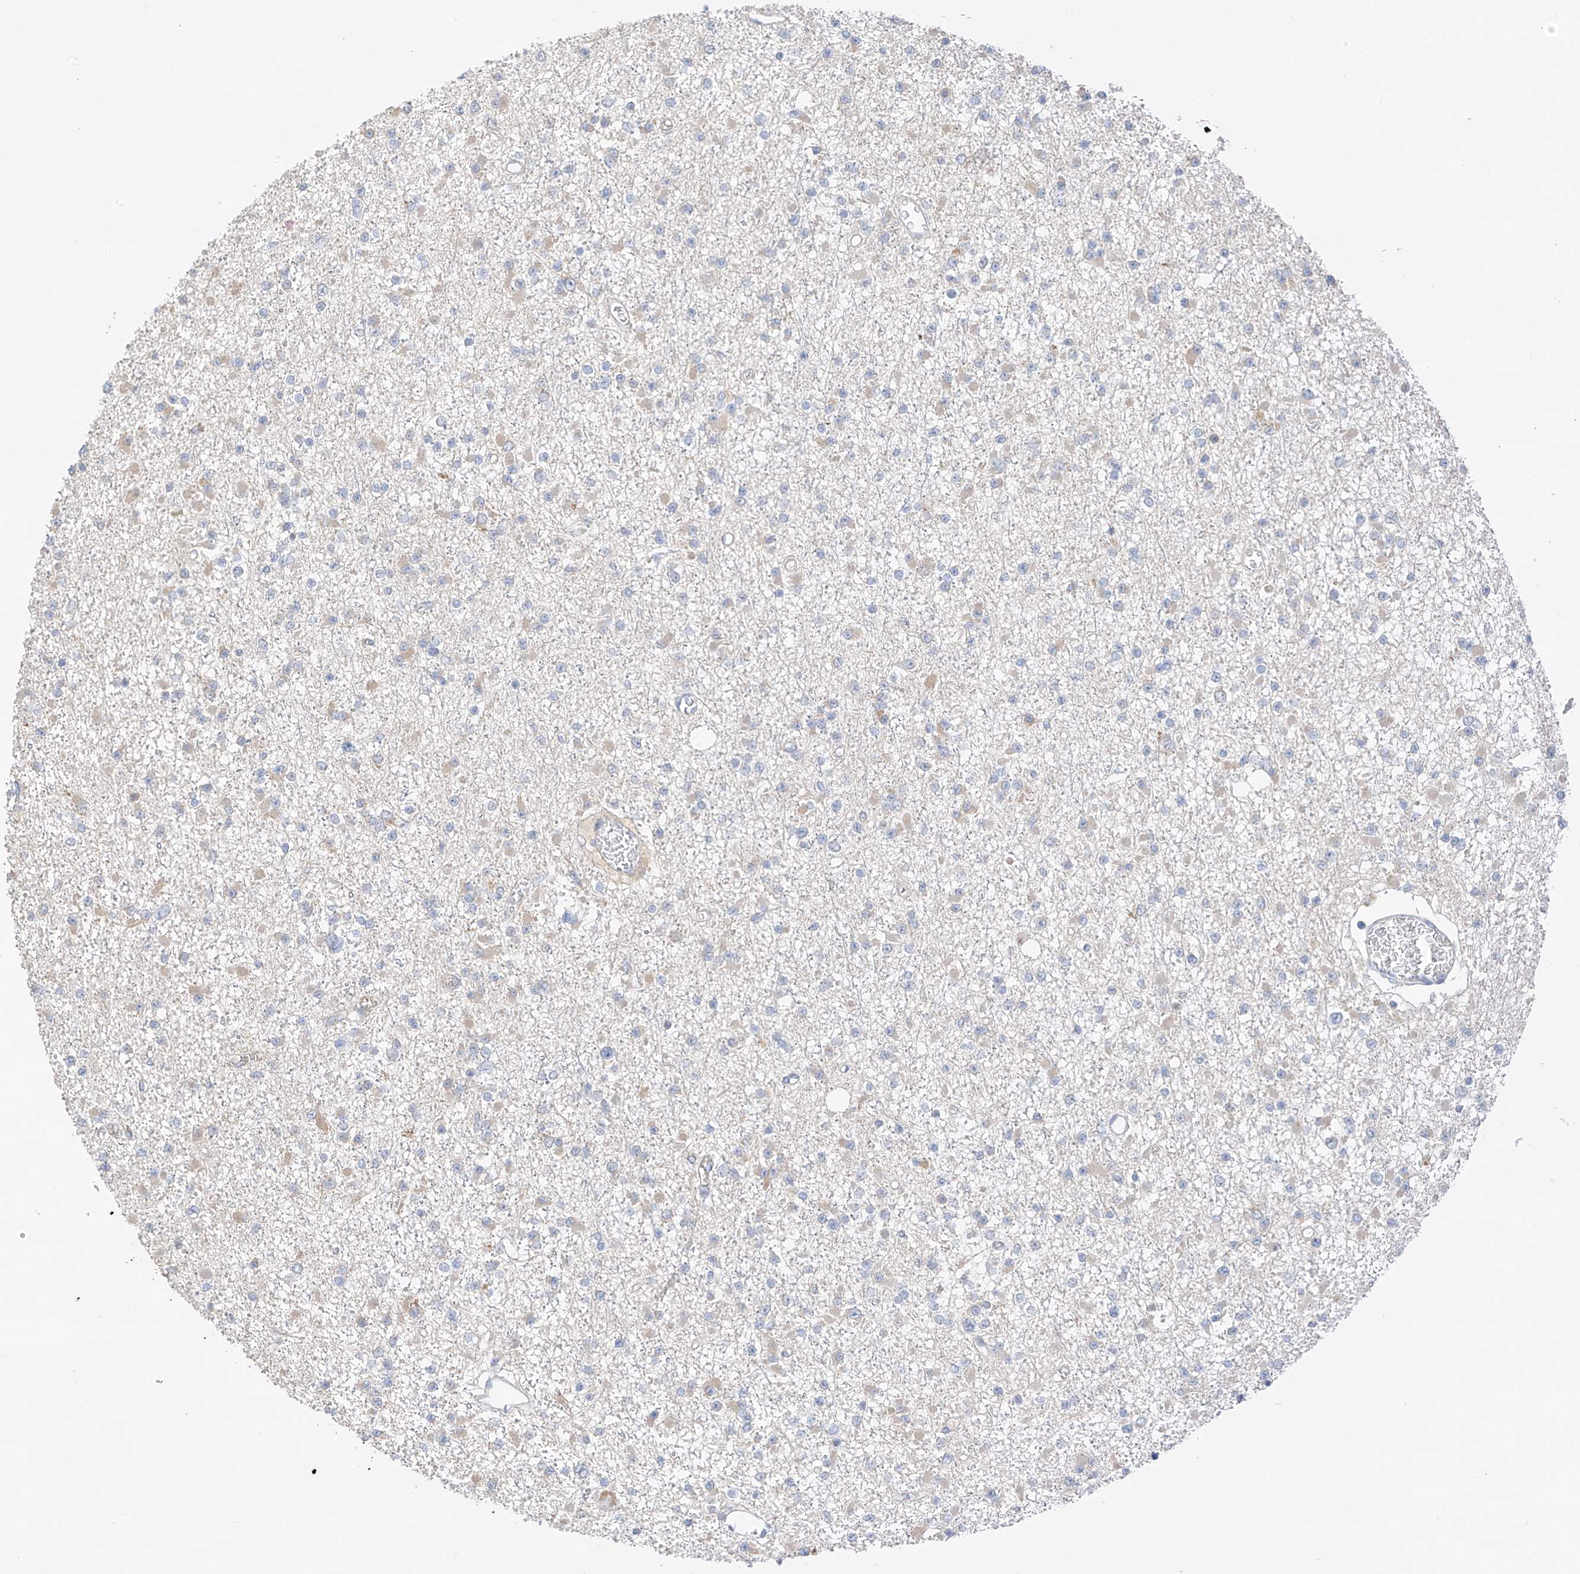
{"staining": {"intensity": "negative", "quantity": "none", "location": "none"}, "tissue": "glioma", "cell_type": "Tumor cells", "image_type": "cancer", "snomed": [{"axis": "morphology", "description": "Glioma, malignant, Low grade"}, {"axis": "topography", "description": "Brain"}], "caption": "Immunohistochemistry (IHC) image of human malignant glioma (low-grade) stained for a protein (brown), which displays no staining in tumor cells. (Immunohistochemistry (IHC), brightfield microscopy, high magnification).", "gene": "CAPN13", "patient": {"sex": "female", "age": 22}}